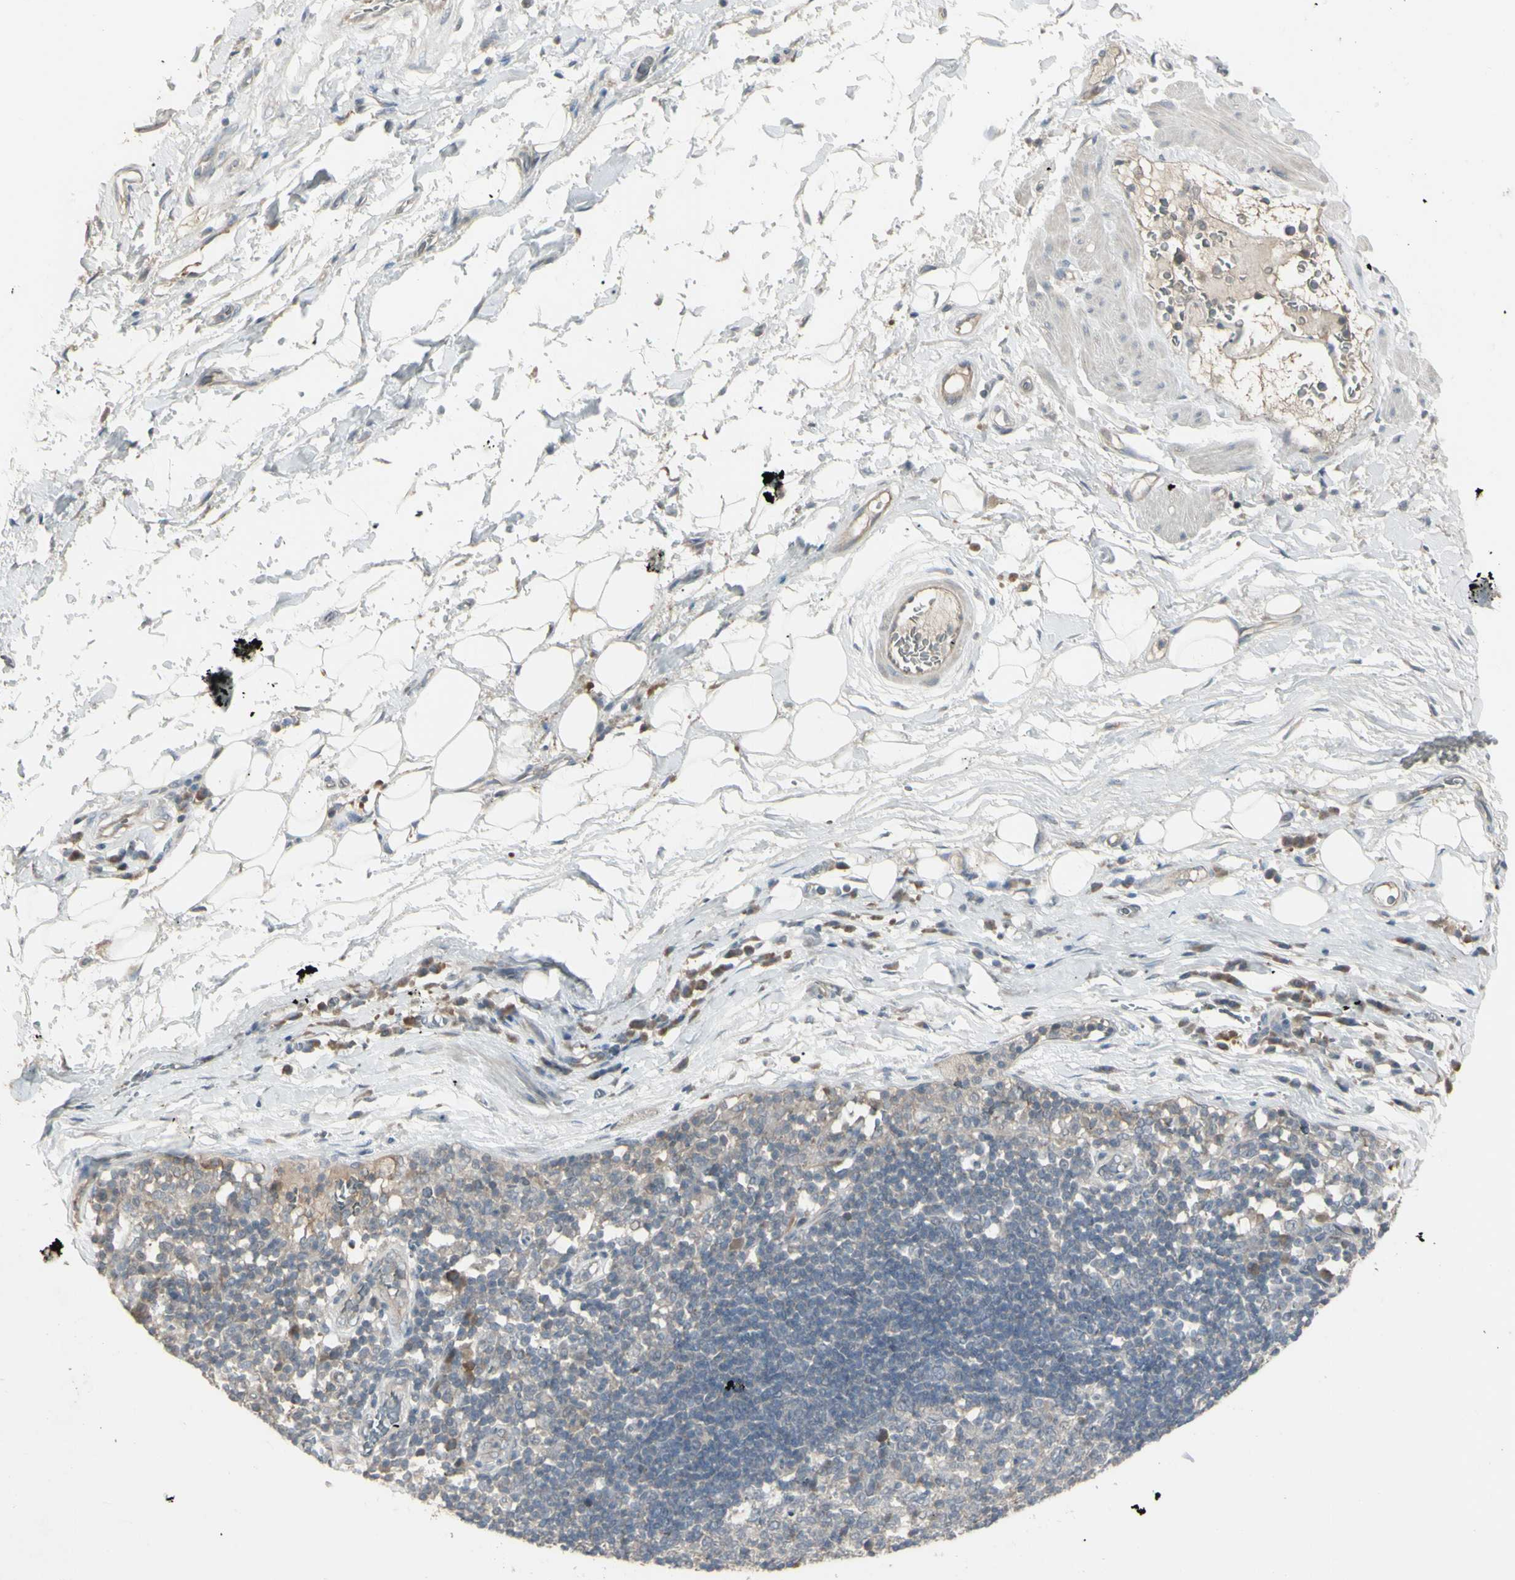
{"staining": {"intensity": "negative", "quantity": "none", "location": "none"}, "tissue": "adipose tissue", "cell_type": "Adipocytes", "image_type": "normal", "snomed": [{"axis": "morphology", "description": "Normal tissue, NOS"}, {"axis": "morphology", "description": "Adenocarcinoma, NOS"}, {"axis": "topography", "description": "Esophagus"}], "caption": "DAB (3,3'-diaminobenzidine) immunohistochemical staining of unremarkable adipose tissue exhibits no significant positivity in adipocytes.", "gene": "PIAS4", "patient": {"sex": "male", "age": 62}}